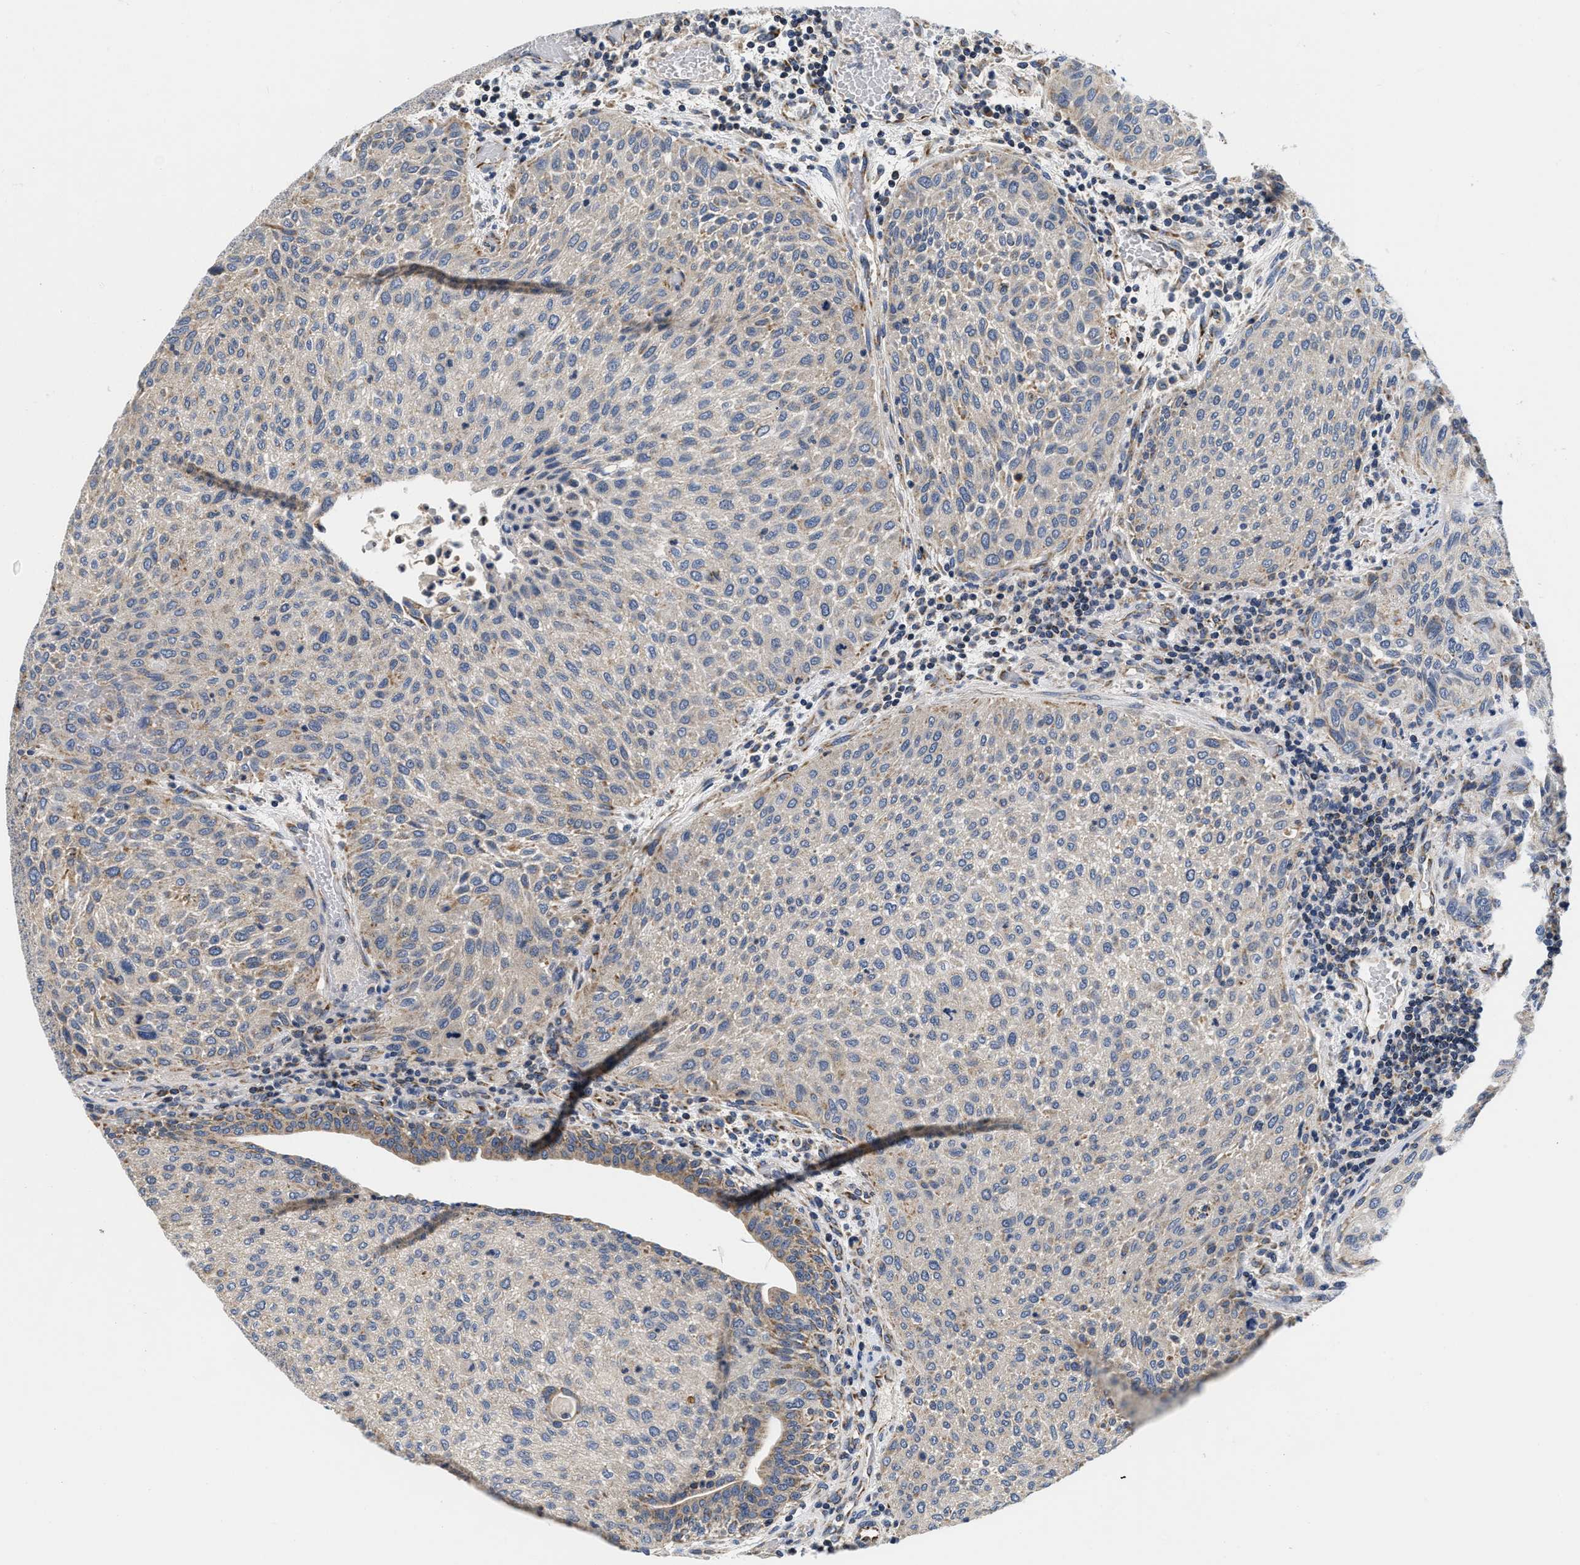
{"staining": {"intensity": "weak", "quantity": "<25%", "location": "cytoplasmic/membranous"}, "tissue": "urothelial cancer", "cell_type": "Tumor cells", "image_type": "cancer", "snomed": [{"axis": "morphology", "description": "Urothelial carcinoma, Low grade"}, {"axis": "morphology", "description": "Urothelial carcinoma, High grade"}, {"axis": "topography", "description": "Urinary bladder"}], "caption": "Tumor cells are negative for brown protein staining in urothelial cancer.", "gene": "PDP1", "patient": {"sex": "male", "age": 35}}